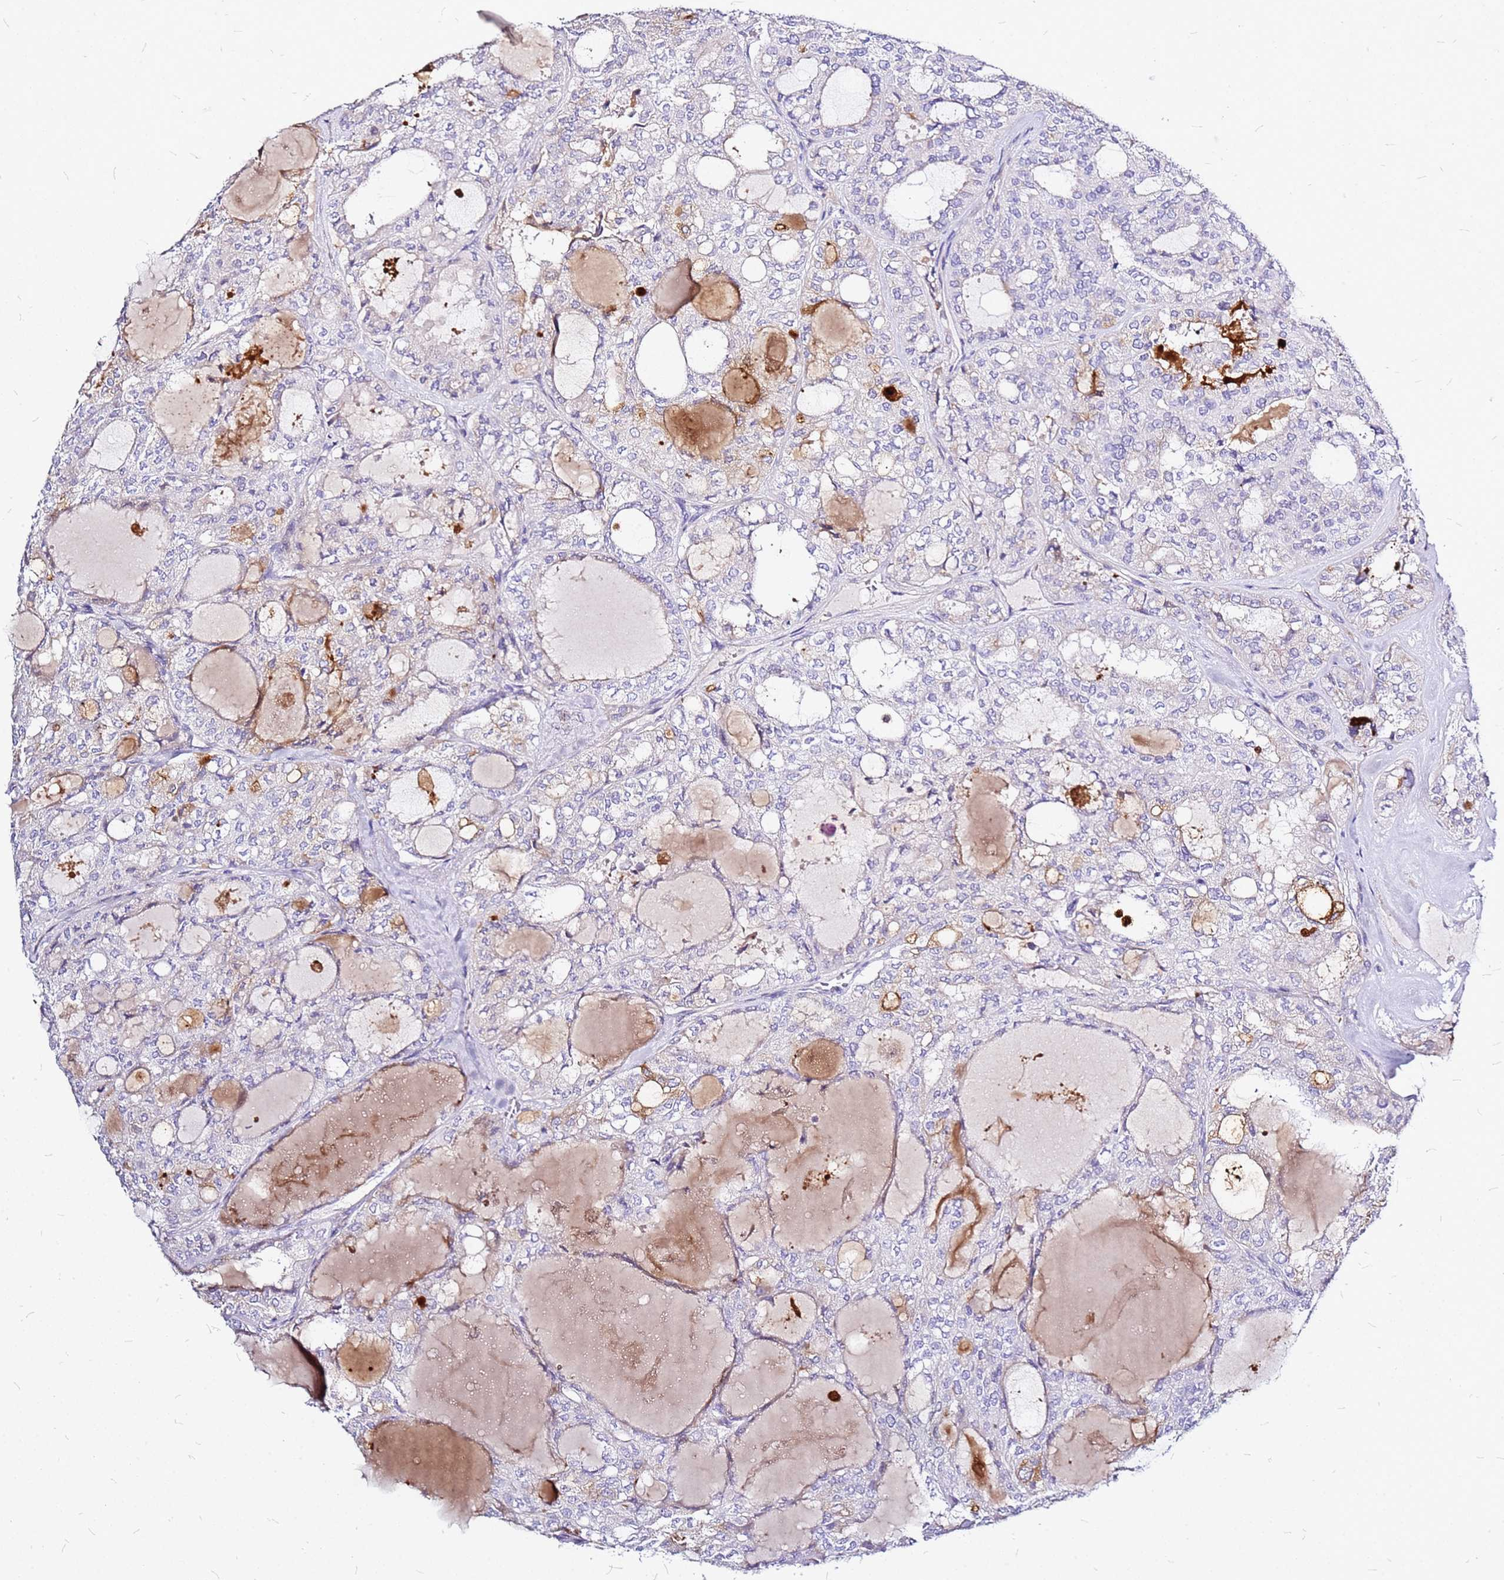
{"staining": {"intensity": "negative", "quantity": "none", "location": "none"}, "tissue": "thyroid cancer", "cell_type": "Tumor cells", "image_type": "cancer", "snomed": [{"axis": "morphology", "description": "Follicular adenoma carcinoma, NOS"}, {"axis": "topography", "description": "Thyroid gland"}], "caption": "The immunohistochemistry image has no significant staining in tumor cells of thyroid follicular adenoma carcinoma tissue.", "gene": "CASD1", "patient": {"sex": "male", "age": 75}}